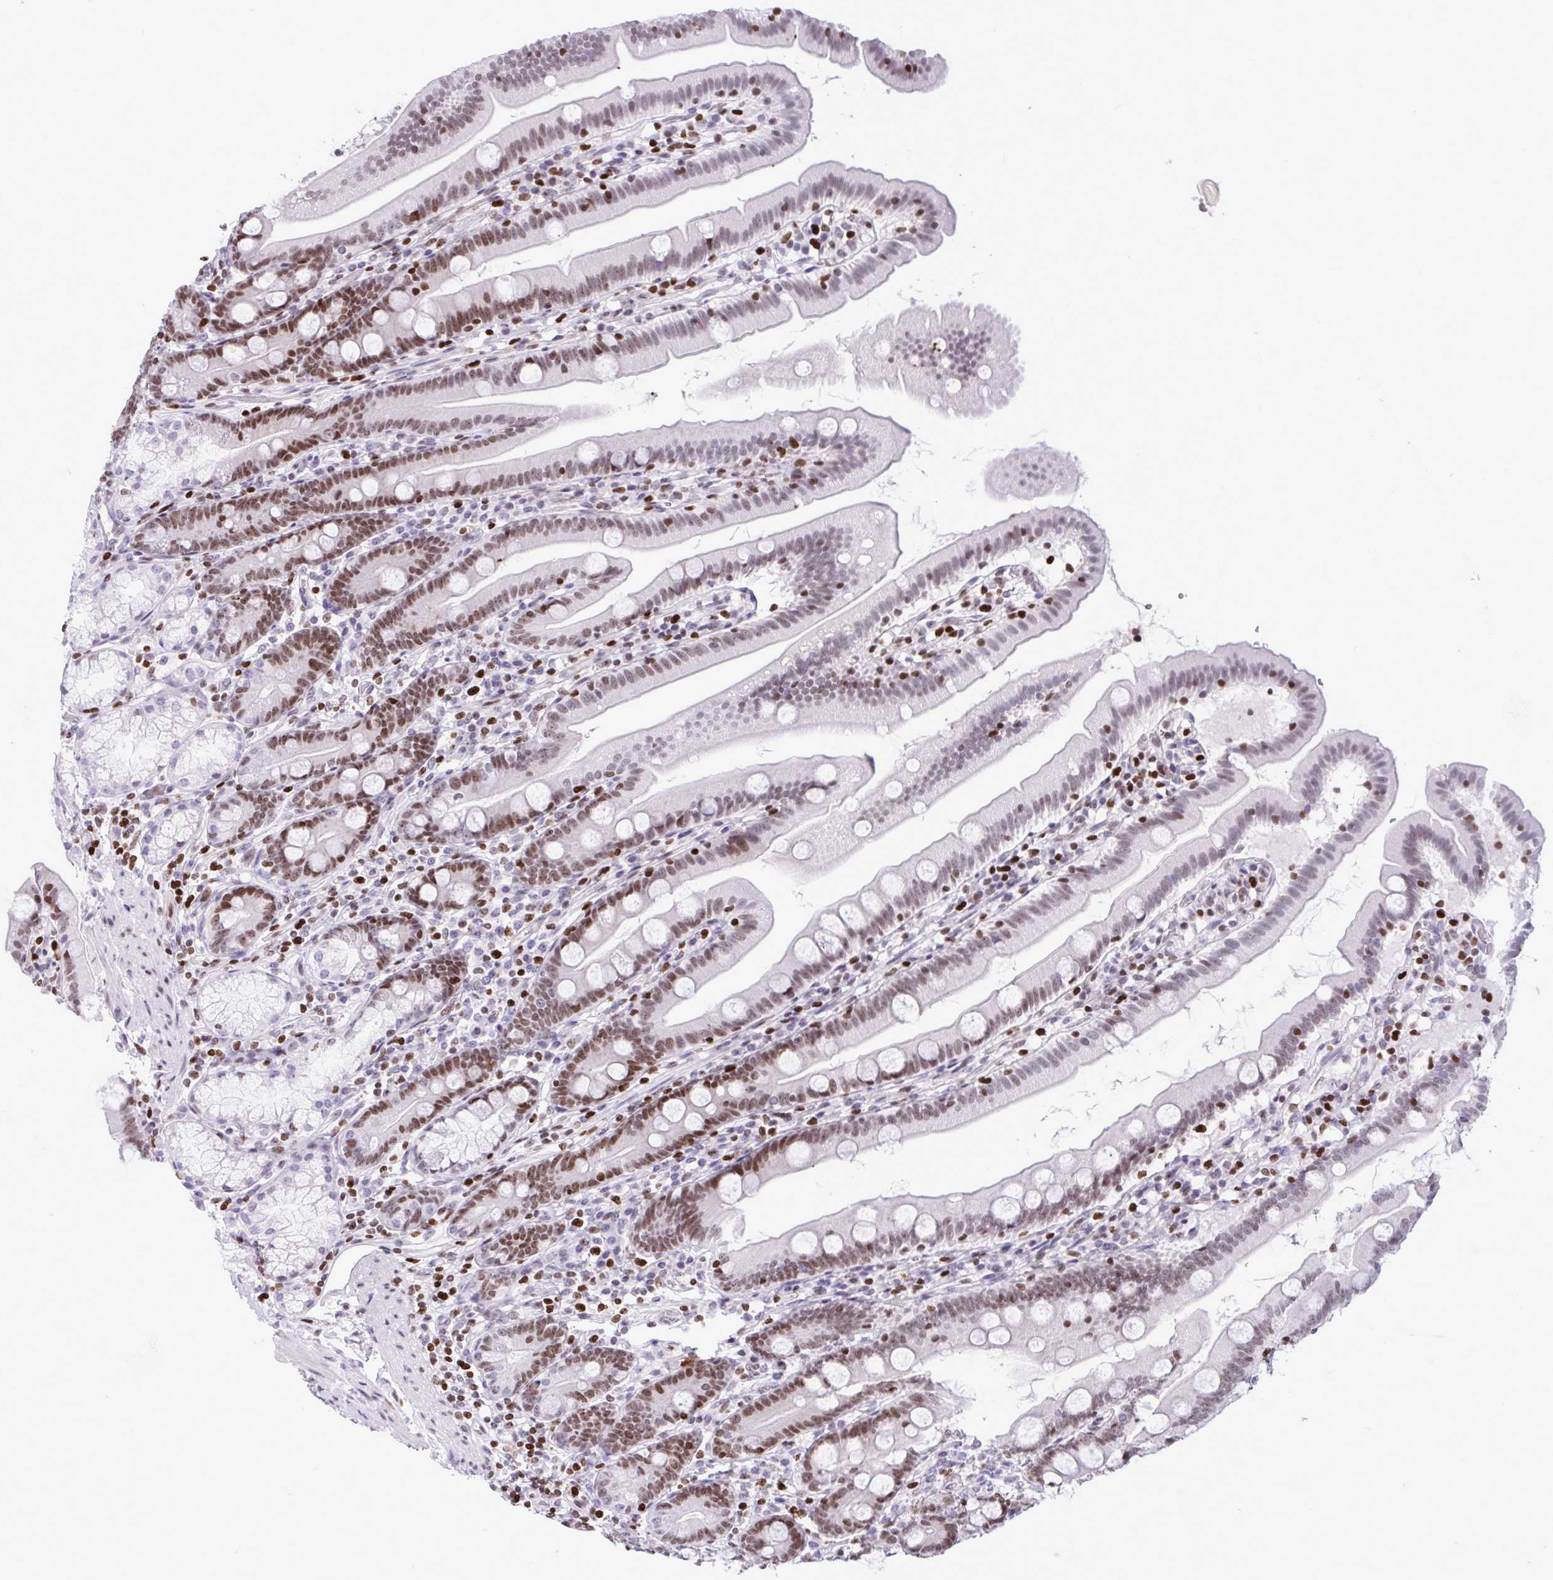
{"staining": {"intensity": "moderate", "quantity": "25%-75%", "location": "nuclear"}, "tissue": "duodenum", "cell_type": "Glandular cells", "image_type": "normal", "snomed": [{"axis": "morphology", "description": "Normal tissue, NOS"}, {"axis": "topography", "description": "Duodenum"}], "caption": "Protein expression by immunohistochemistry (IHC) reveals moderate nuclear expression in about 25%-75% of glandular cells in benign duodenum. (IHC, brightfield microscopy, high magnification).", "gene": "HMGB2", "patient": {"sex": "female", "age": 67}}